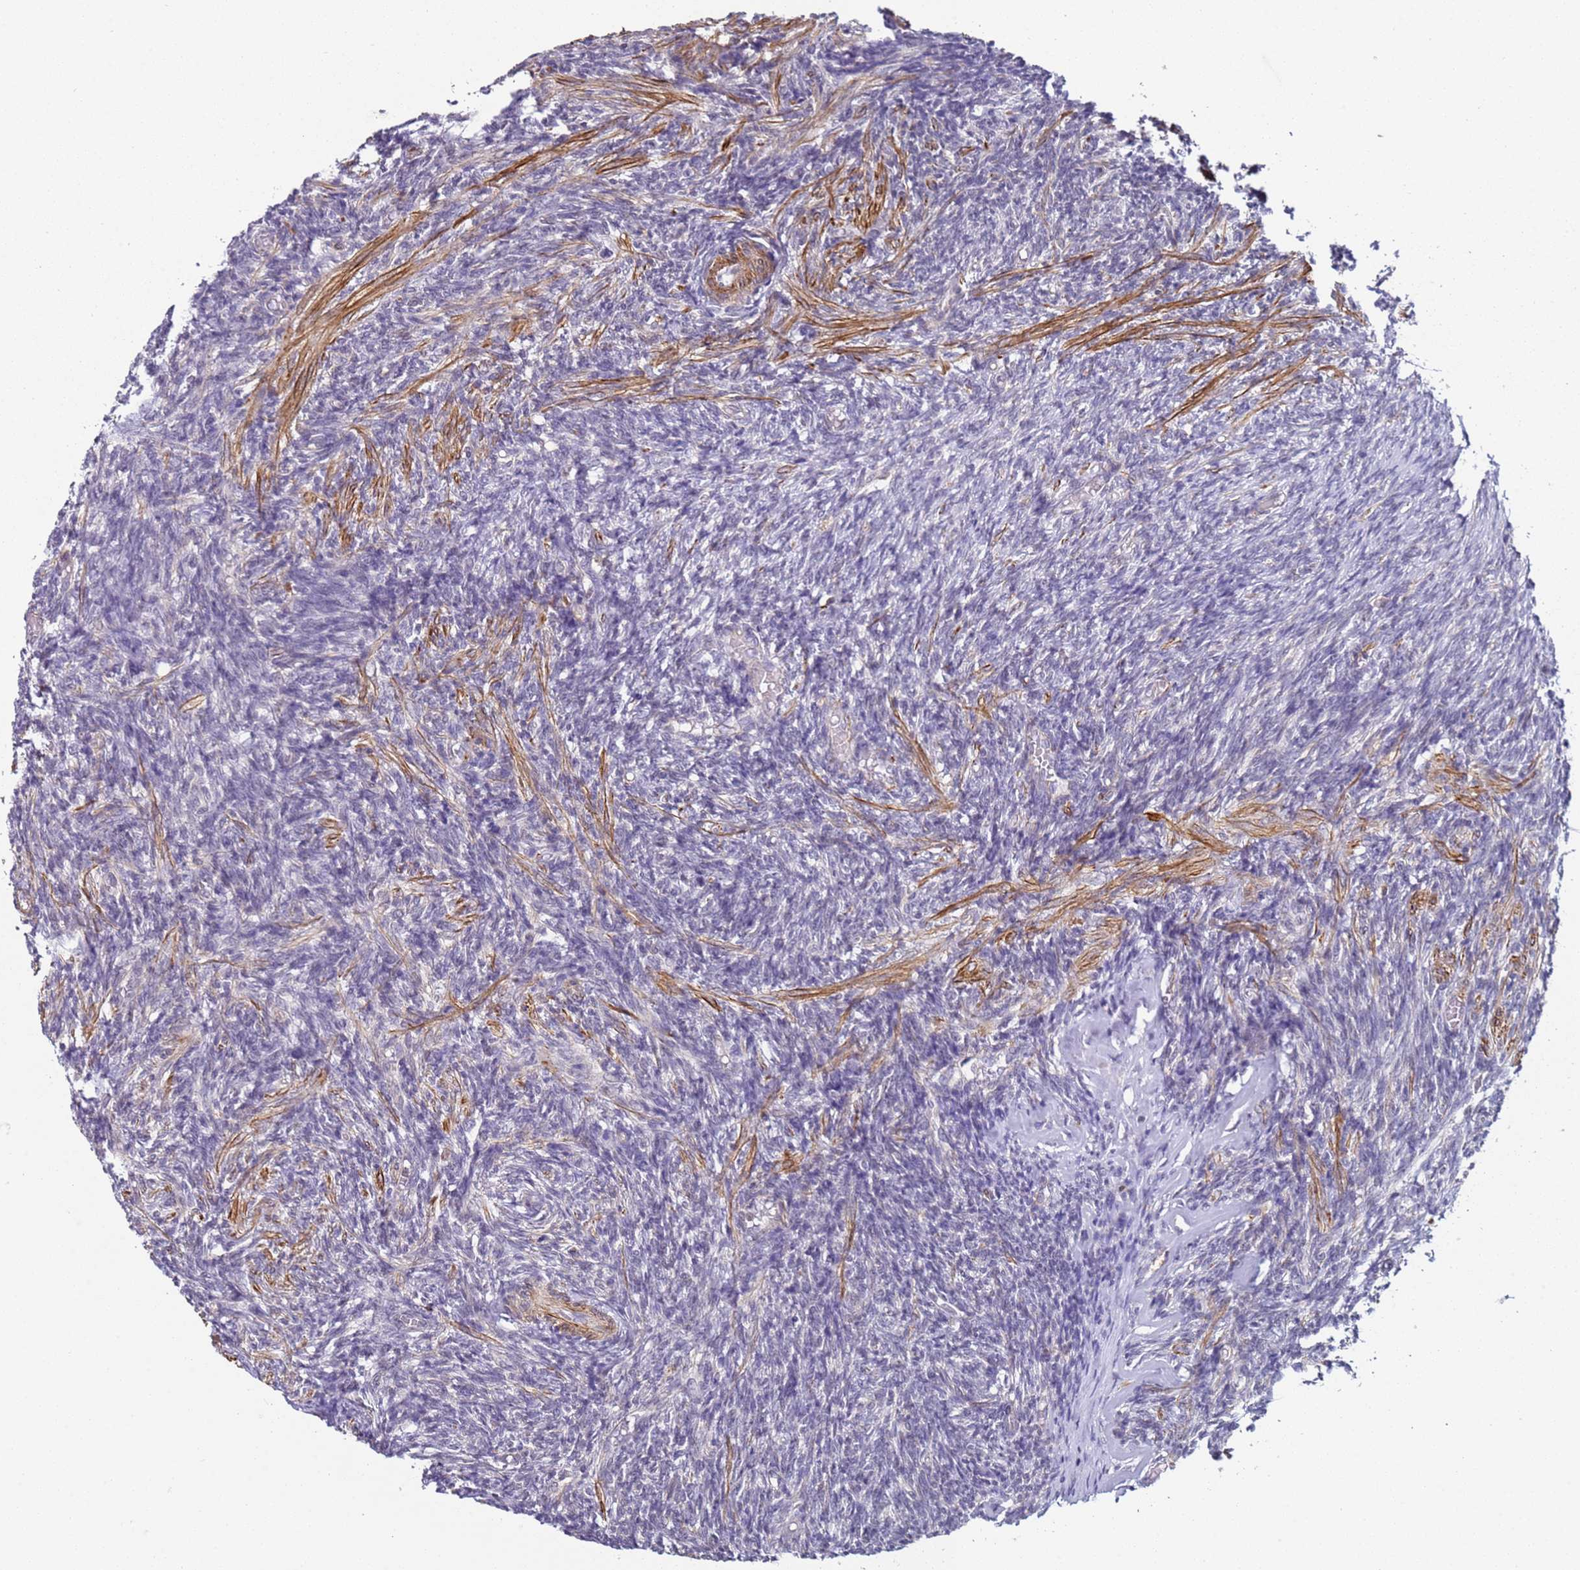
{"staining": {"intensity": "negative", "quantity": "none", "location": "none"}, "tissue": "ovary", "cell_type": "Follicle cells", "image_type": "normal", "snomed": [{"axis": "morphology", "description": "Normal tissue, NOS"}, {"axis": "topography", "description": "Ovary"}], "caption": "Follicle cells are negative for brown protein staining in benign ovary. (DAB immunohistochemistry visualized using brightfield microscopy, high magnification).", "gene": "SNAPC4", "patient": {"sex": "female", "age": 27}}